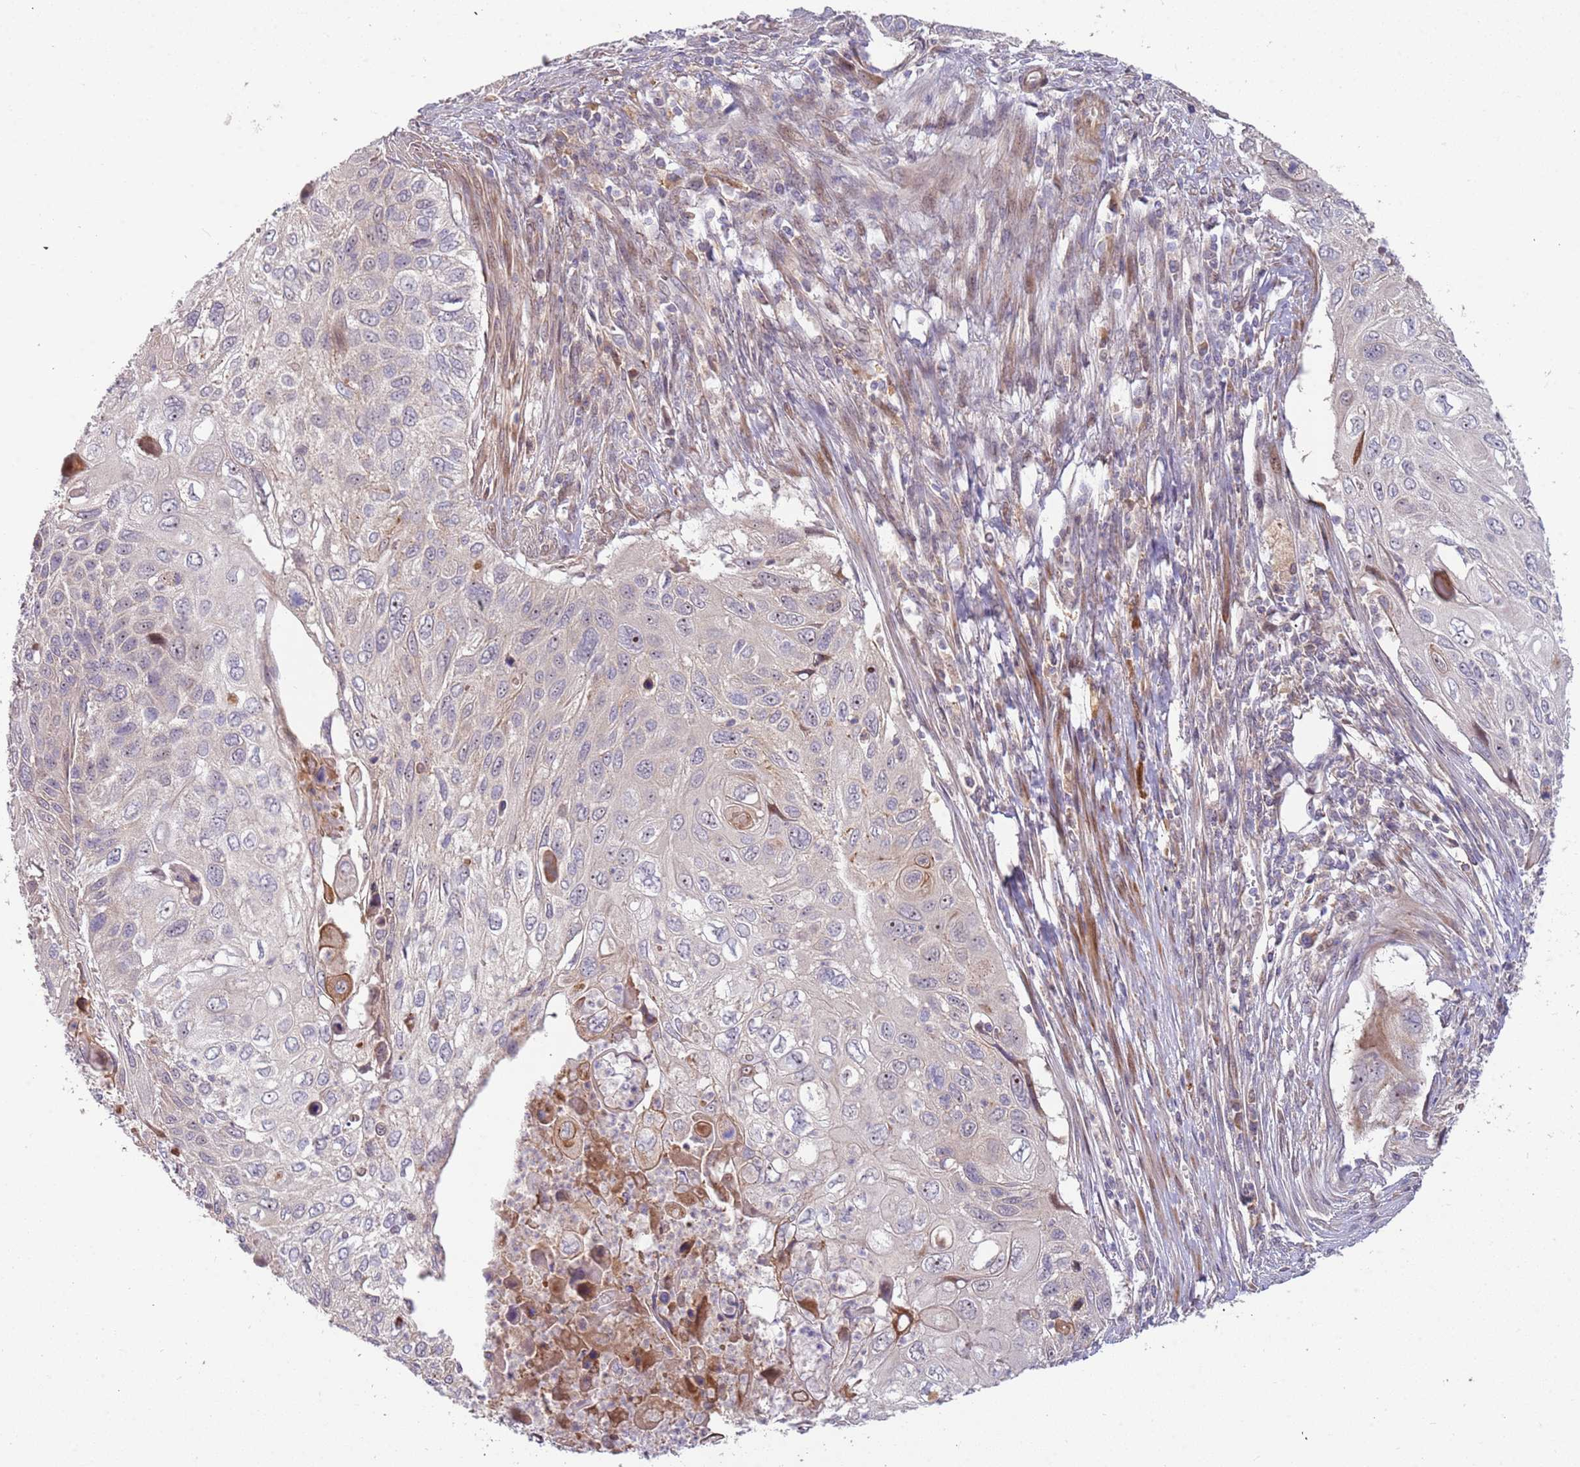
{"staining": {"intensity": "moderate", "quantity": "<25%", "location": "cytoplasmic/membranous"}, "tissue": "cervical cancer", "cell_type": "Tumor cells", "image_type": "cancer", "snomed": [{"axis": "morphology", "description": "Squamous cell carcinoma, NOS"}, {"axis": "topography", "description": "Cervix"}], "caption": "A high-resolution image shows immunohistochemistry (IHC) staining of cervical cancer (squamous cell carcinoma), which exhibits moderate cytoplasmic/membranous positivity in about <25% of tumor cells. (IHC, brightfield microscopy, high magnification).", "gene": "TRAPPC6B", "patient": {"sex": "female", "age": 70}}